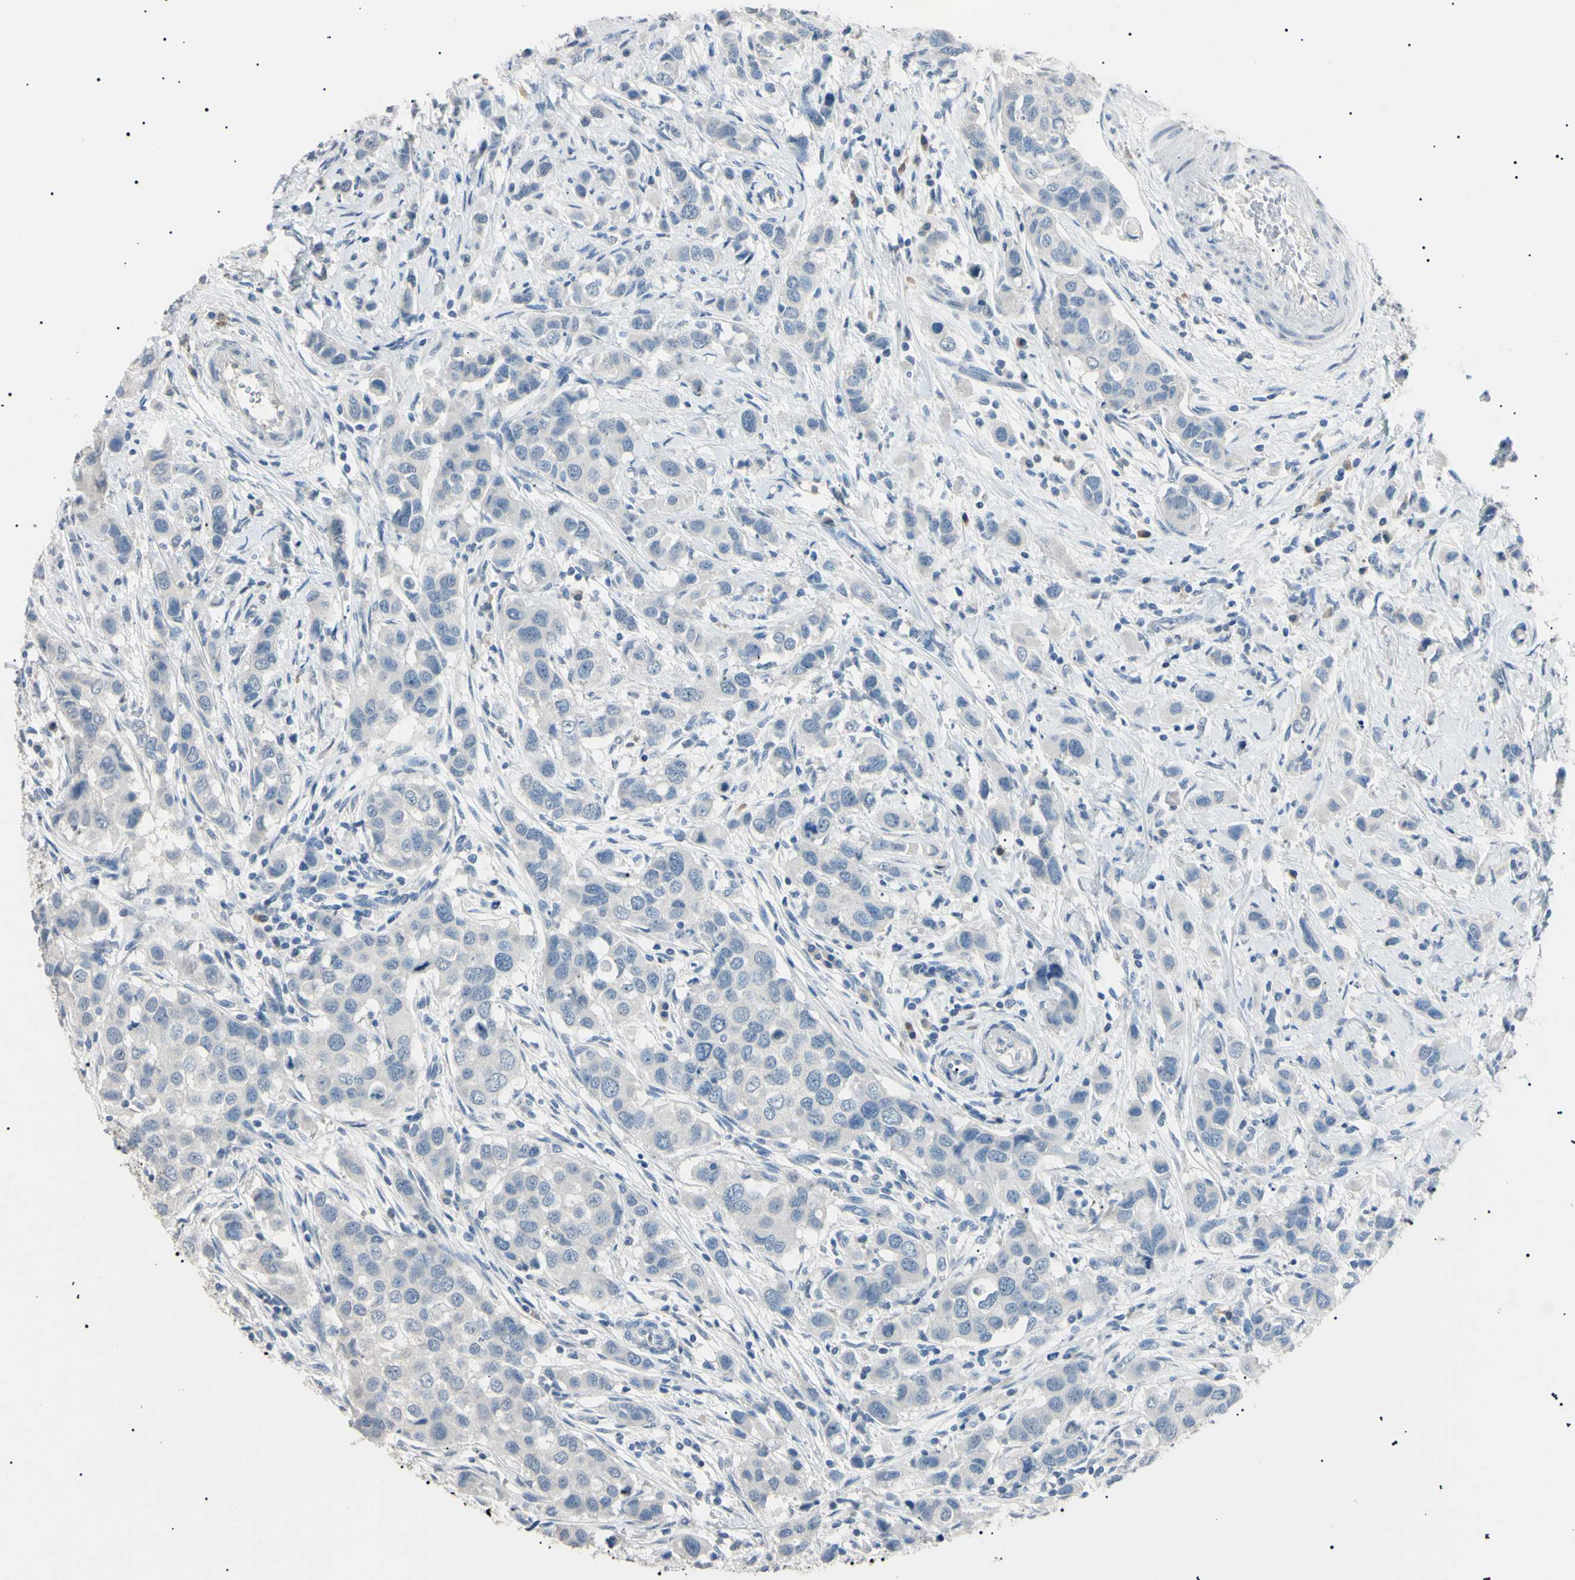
{"staining": {"intensity": "negative", "quantity": "none", "location": "none"}, "tissue": "breast cancer", "cell_type": "Tumor cells", "image_type": "cancer", "snomed": [{"axis": "morphology", "description": "Duct carcinoma"}, {"axis": "topography", "description": "Breast"}], "caption": "There is no significant positivity in tumor cells of breast cancer.", "gene": "CGB3", "patient": {"sex": "female", "age": 72}}